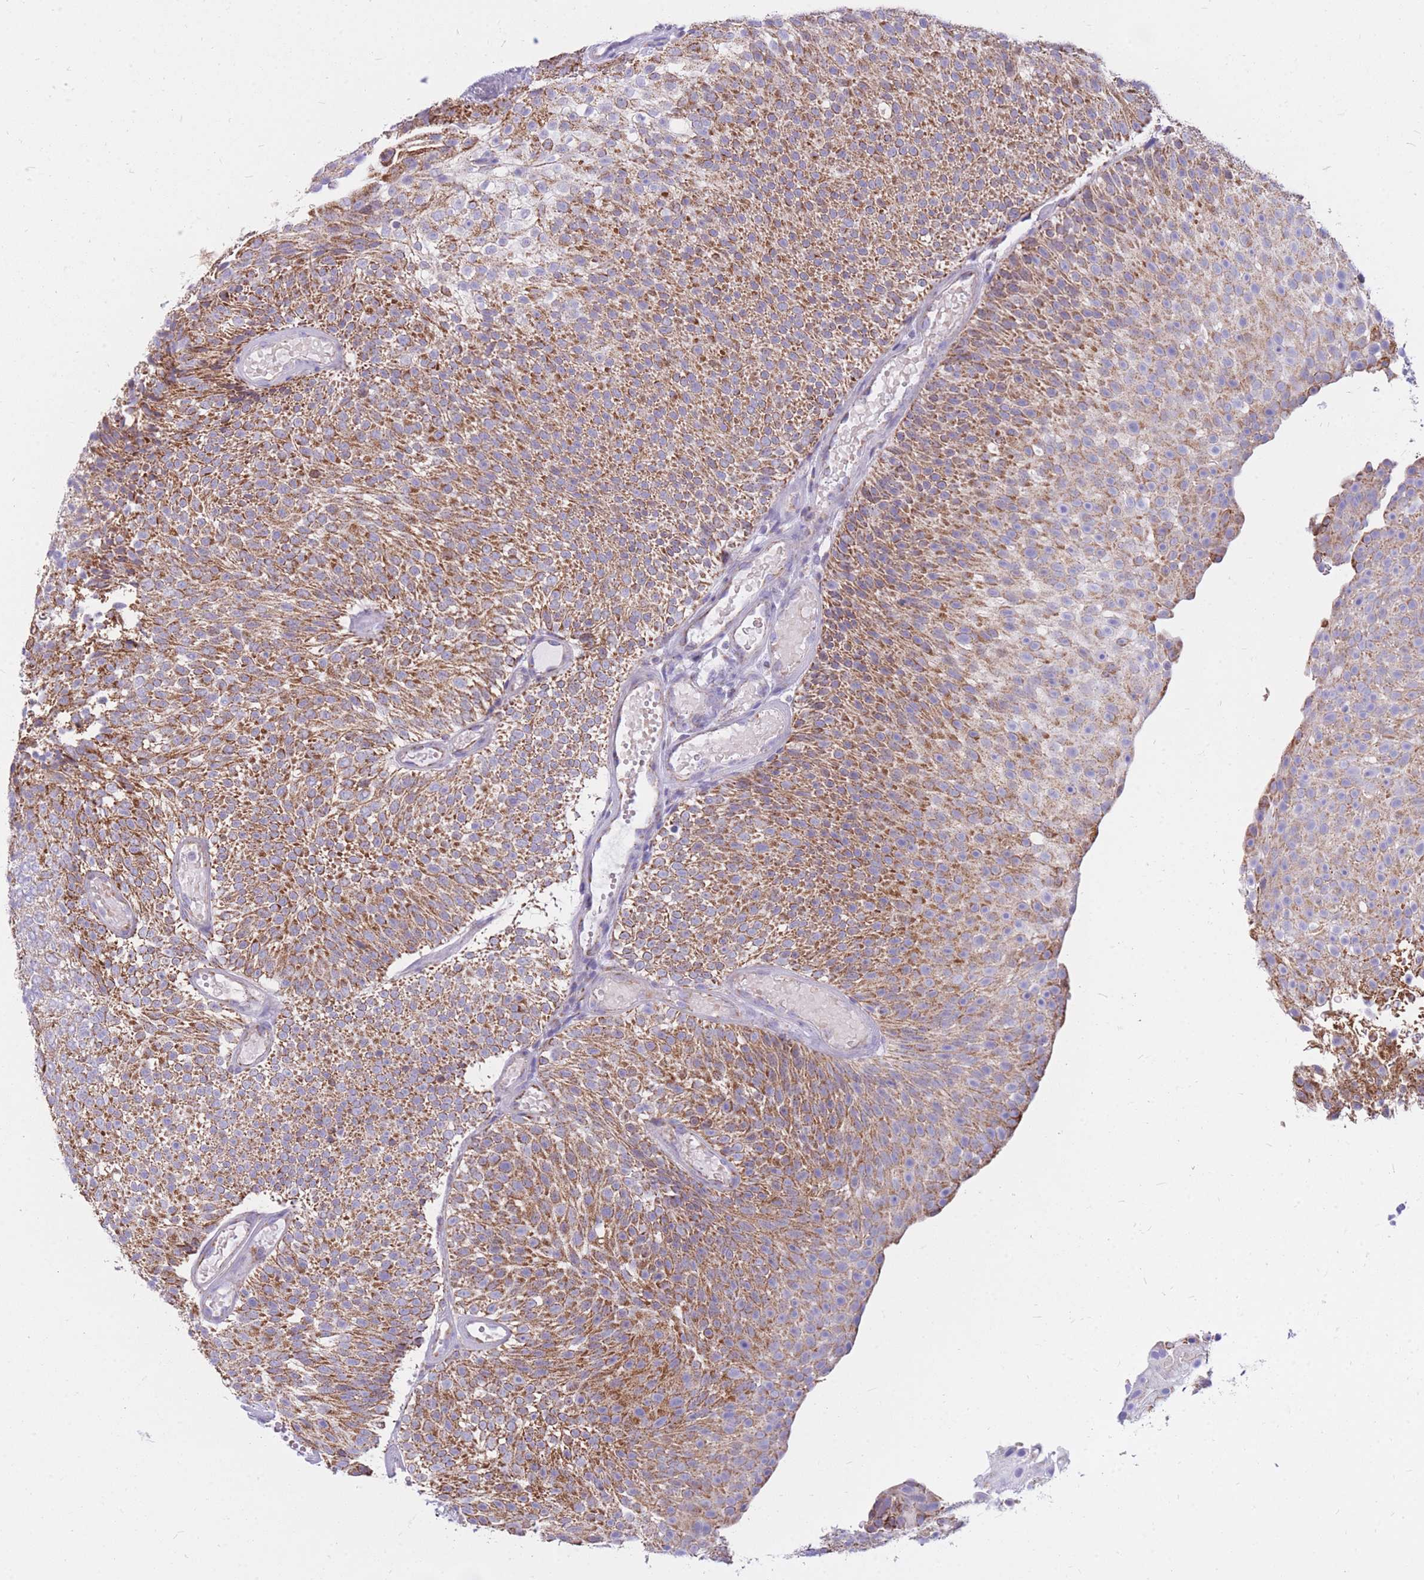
{"staining": {"intensity": "moderate", "quantity": ">75%", "location": "cytoplasmic/membranous"}, "tissue": "urothelial cancer", "cell_type": "Tumor cells", "image_type": "cancer", "snomed": [{"axis": "morphology", "description": "Urothelial carcinoma, Low grade"}, {"axis": "topography", "description": "Urinary bladder"}], "caption": "IHC (DAB) staining of urothelial cancer displays moderate cytoplasmic/membranous protein expression in approximately >75% of tumor cells. Immunohistochemistry stains the protein of interest in brown and the nuclei are stained blue.", "gene": "PCSK1", "patient": {"sex": "male", "age": 78}}